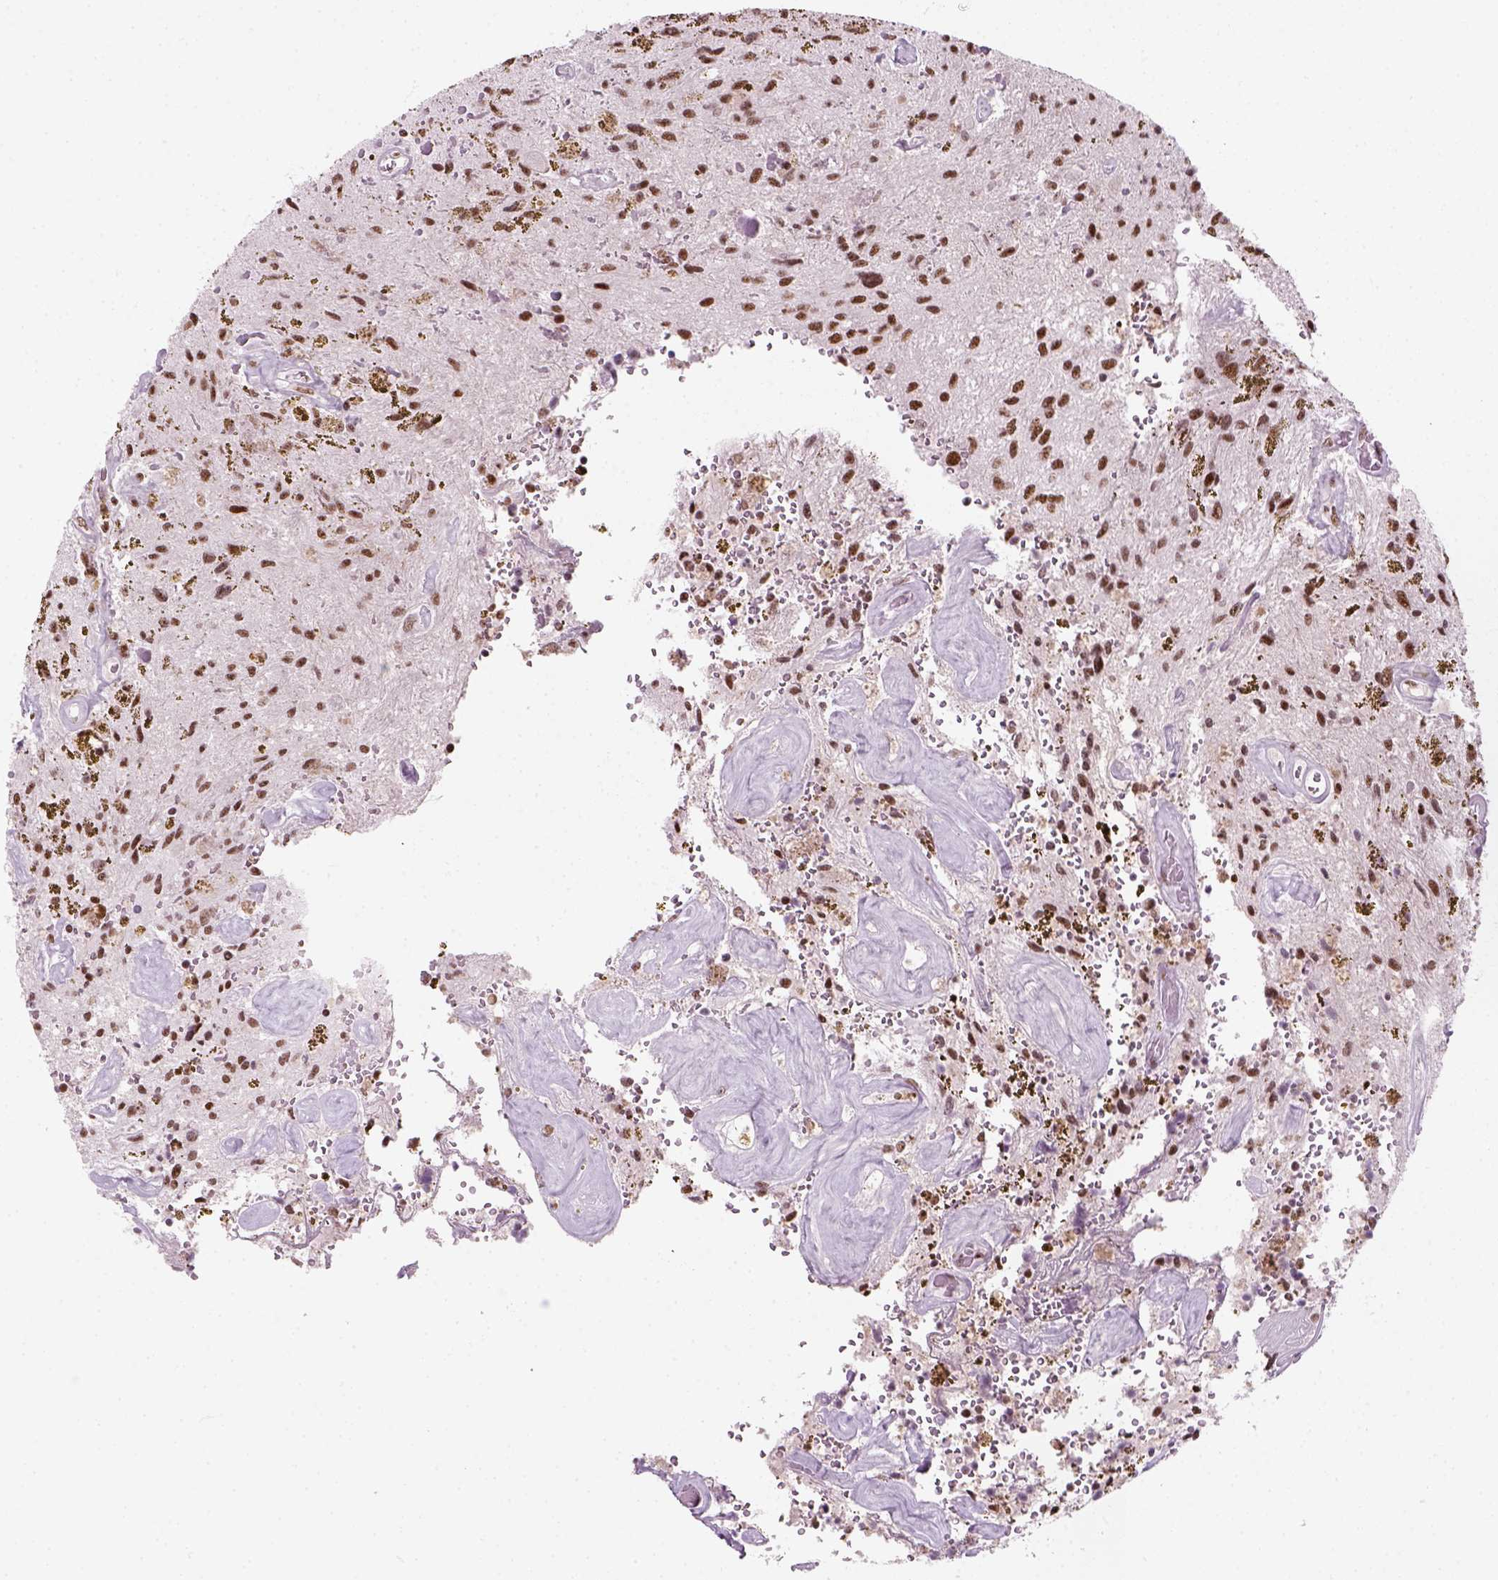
{"staining": {"intensity": "strong", "quantity": ">75%", "location": "nuclear"}, "tissue": "glioma", "cell_type": "Tumor cells", "image_type": "cancer", "snomed": [{"axis": "morphology", "description": "Glioma, malignant, Low grade"}, {"axis": "topography", "description": "Cerebellum"}], "caption": "Human malignant low-grade glioma stained with a brown dye reveals strong nuclear positive positivity in approximately >75% of tumor cells.", "gene": "GTF2F1", "patient": {"sex": "female", "age": 14}}